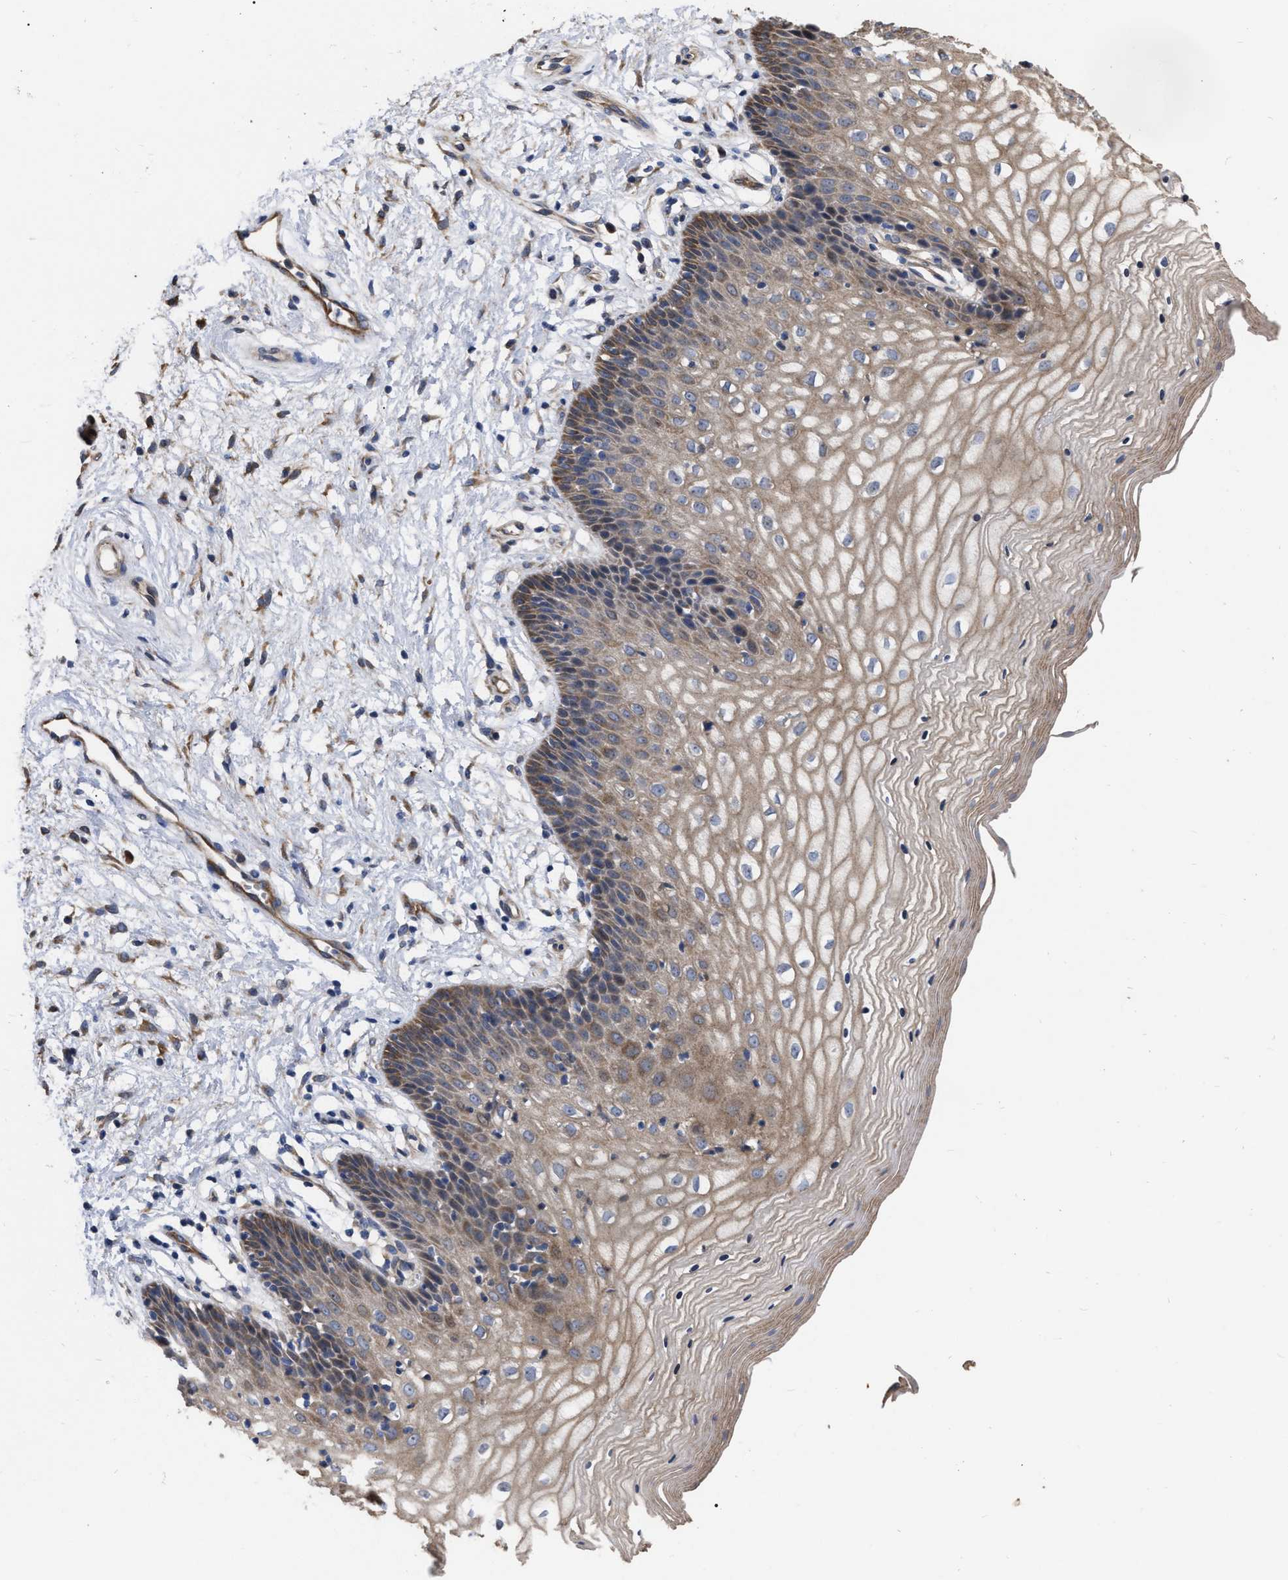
{"staining": {"intensity": "moderate", "quantity": "25%-75%", "location": "cytoplasmic/membranous"}, "tissue": "vagina", "cell_type": "Squamous epithelial cells", "image_type": "normal", "snomed": [{"axis": "morphology", "description": "Normal tissue, NOS"}, {"axis": "topography", "description": "Vagina"}], "caption": "Immunohistochemistry of unremarkable human vagina shows medium levels of moderate cytoplasmic/membranous expression in approximately 25%-75% of squamous epithelial cells. (Brightfield microscopy of DAB IHC at high magnification).", "gene": "MLST8", "patient": {"sex": "female", "age": 34}}